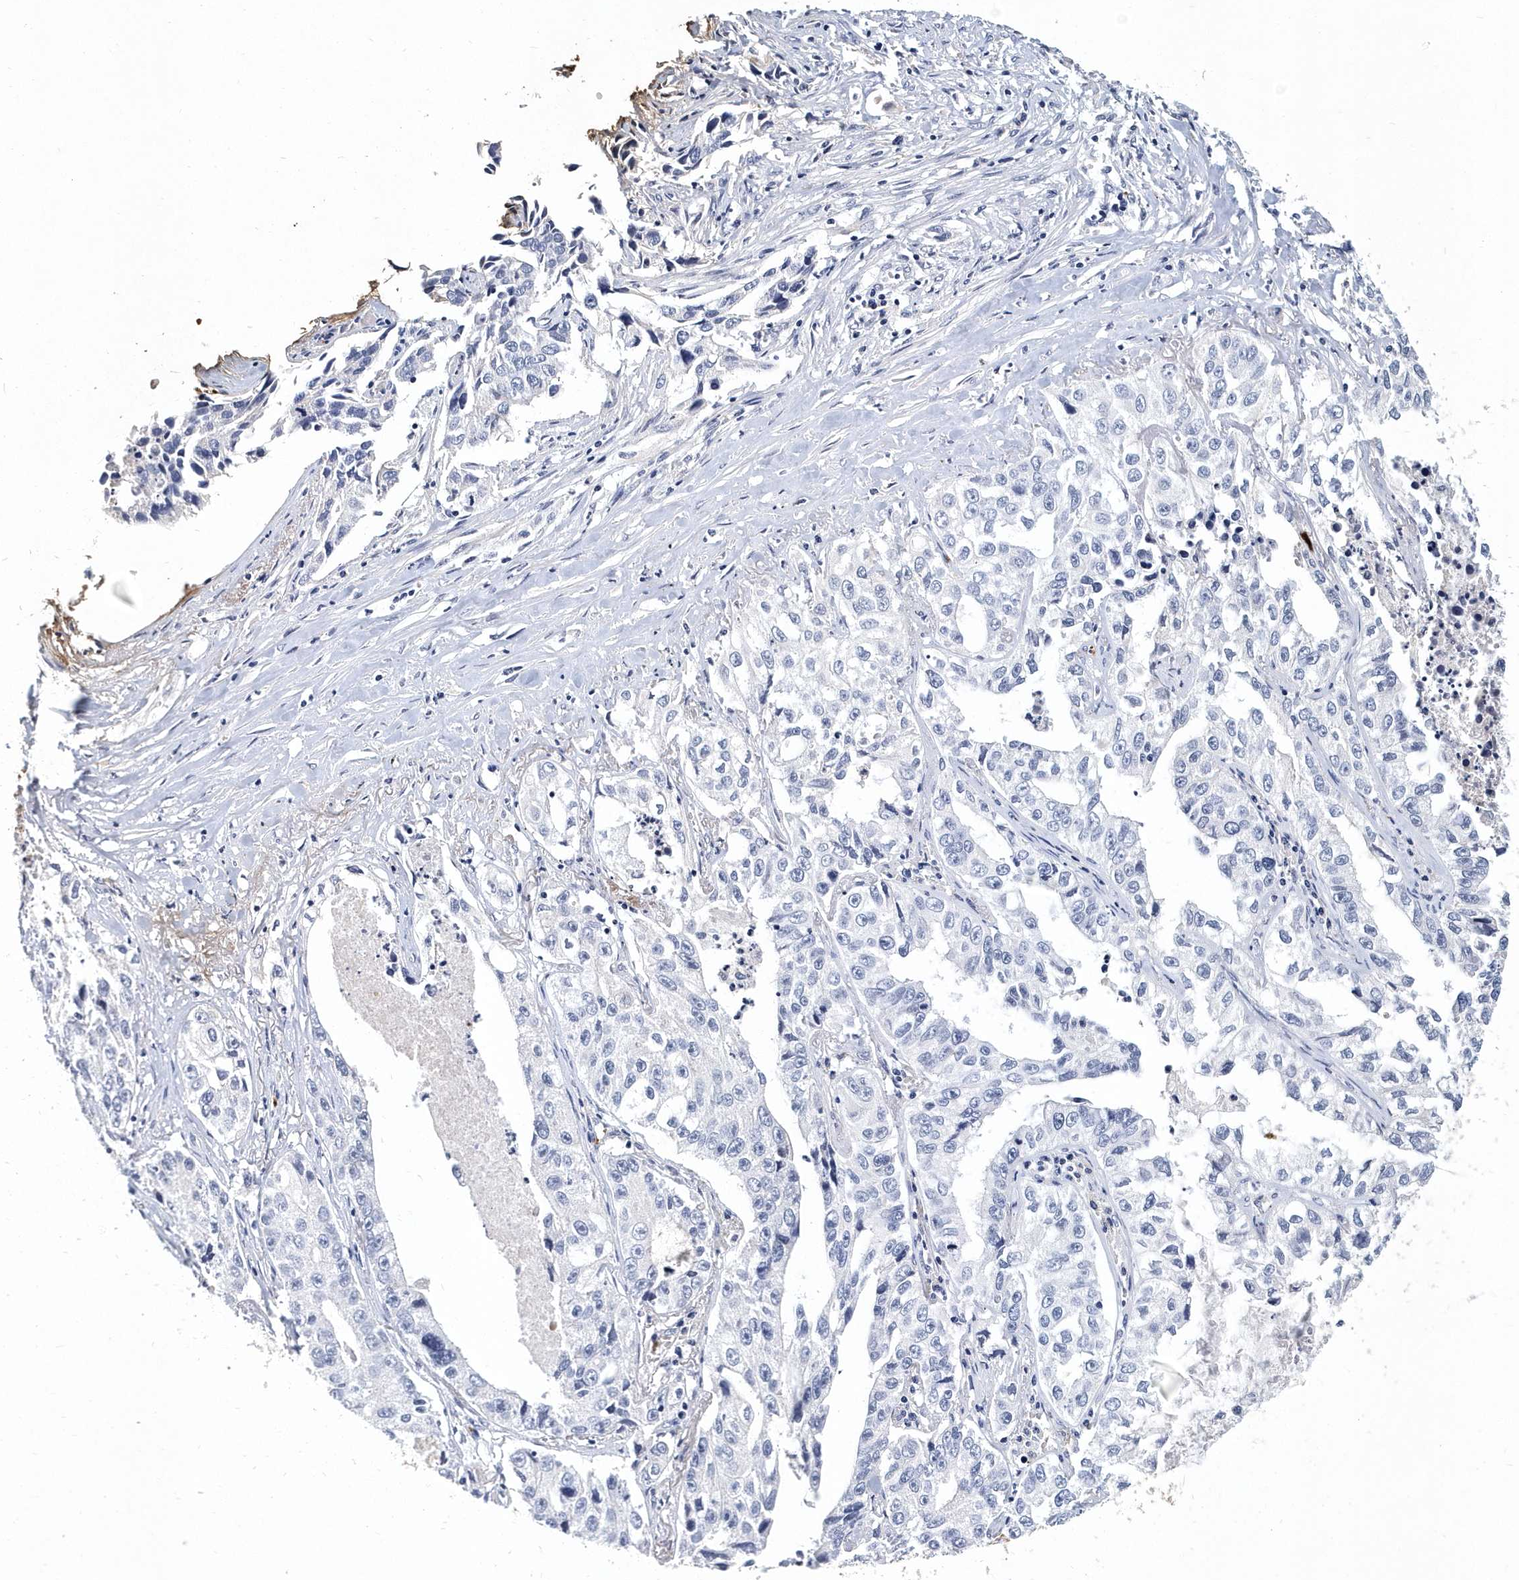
{"staining": {"intensity": "negative", "quantity": "none", "location": "none"}, "tissue": "lung cancer", "cell_type": "Tumor cells", "image_type": "cancer", "snomed": [{"axis": "morphology", "description": "Adenocarcinoma, NOS"}, {"axis": "topography", "description": "Lung"}], "caption": "The IHC histopathology image has no significant positivity in tumor cells of lung cancer tissue.", "gene": "ITGA2B", "patient": {"sex": "female", "age": 51}}